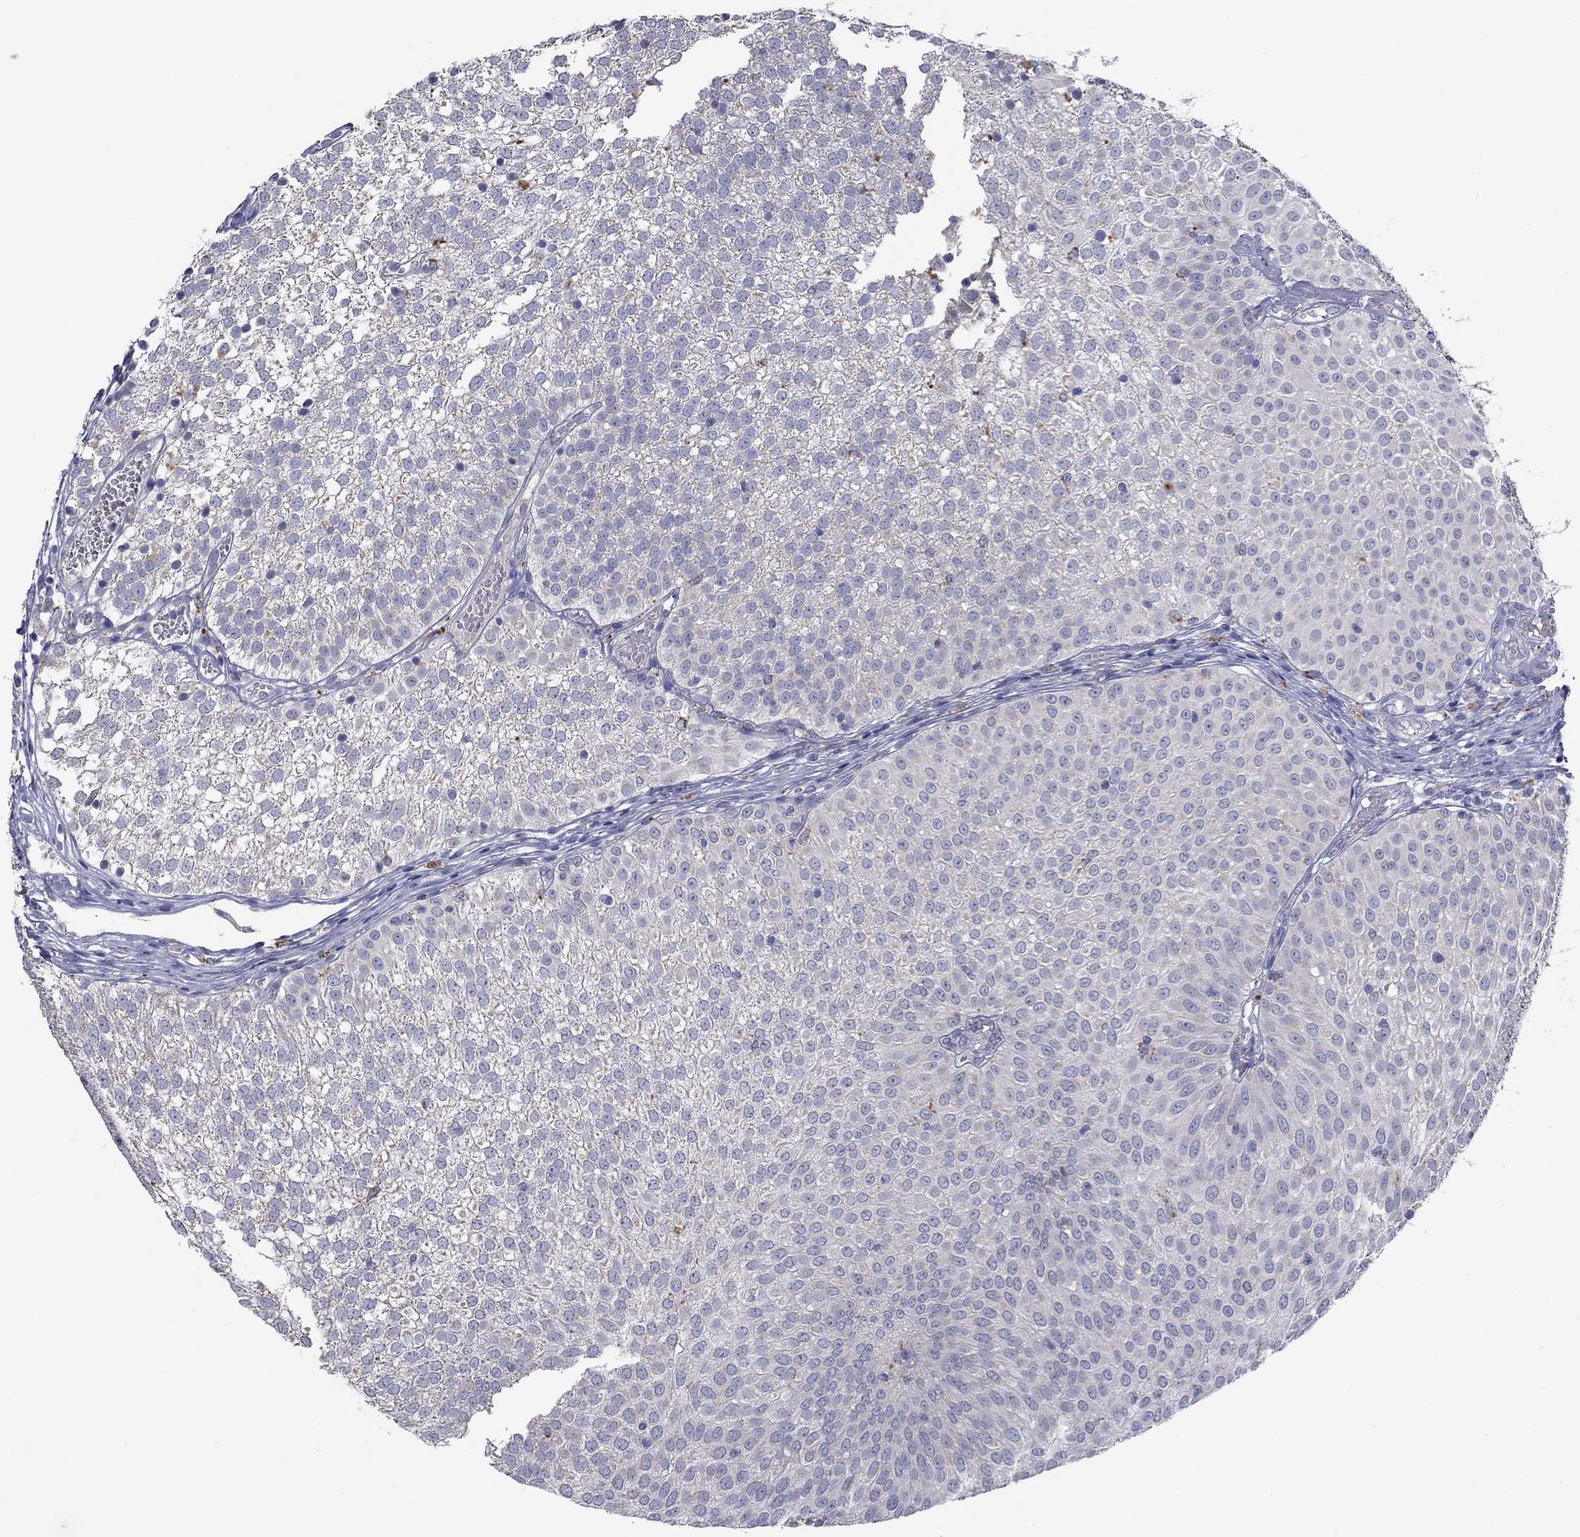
{"staining": {"intensity": "negative", "quantity": "none", "location": "none"}, "tissue": "urothelial cancer", "cell_type": "Tumor cells", "image_type": "cancer", "snomed": [{"axis": "morphology", "description": "Urothelial carcinoma, Low grade"}, {"axis": "topography", "description": "Urinary bladder"}], "caption": "High power microscopy photomicrograph of an IHC image of urothelial carcinoma (low-grade), revealing no significant positivity in tumor cells. The staining was performed using DAB to visualize the protein expression in brown, while the nuclei were stained in blue with hematoxylin (Magnification: 20x).", "gene": "PTGDS", "patient": {"sex": "male", "age": 52}}